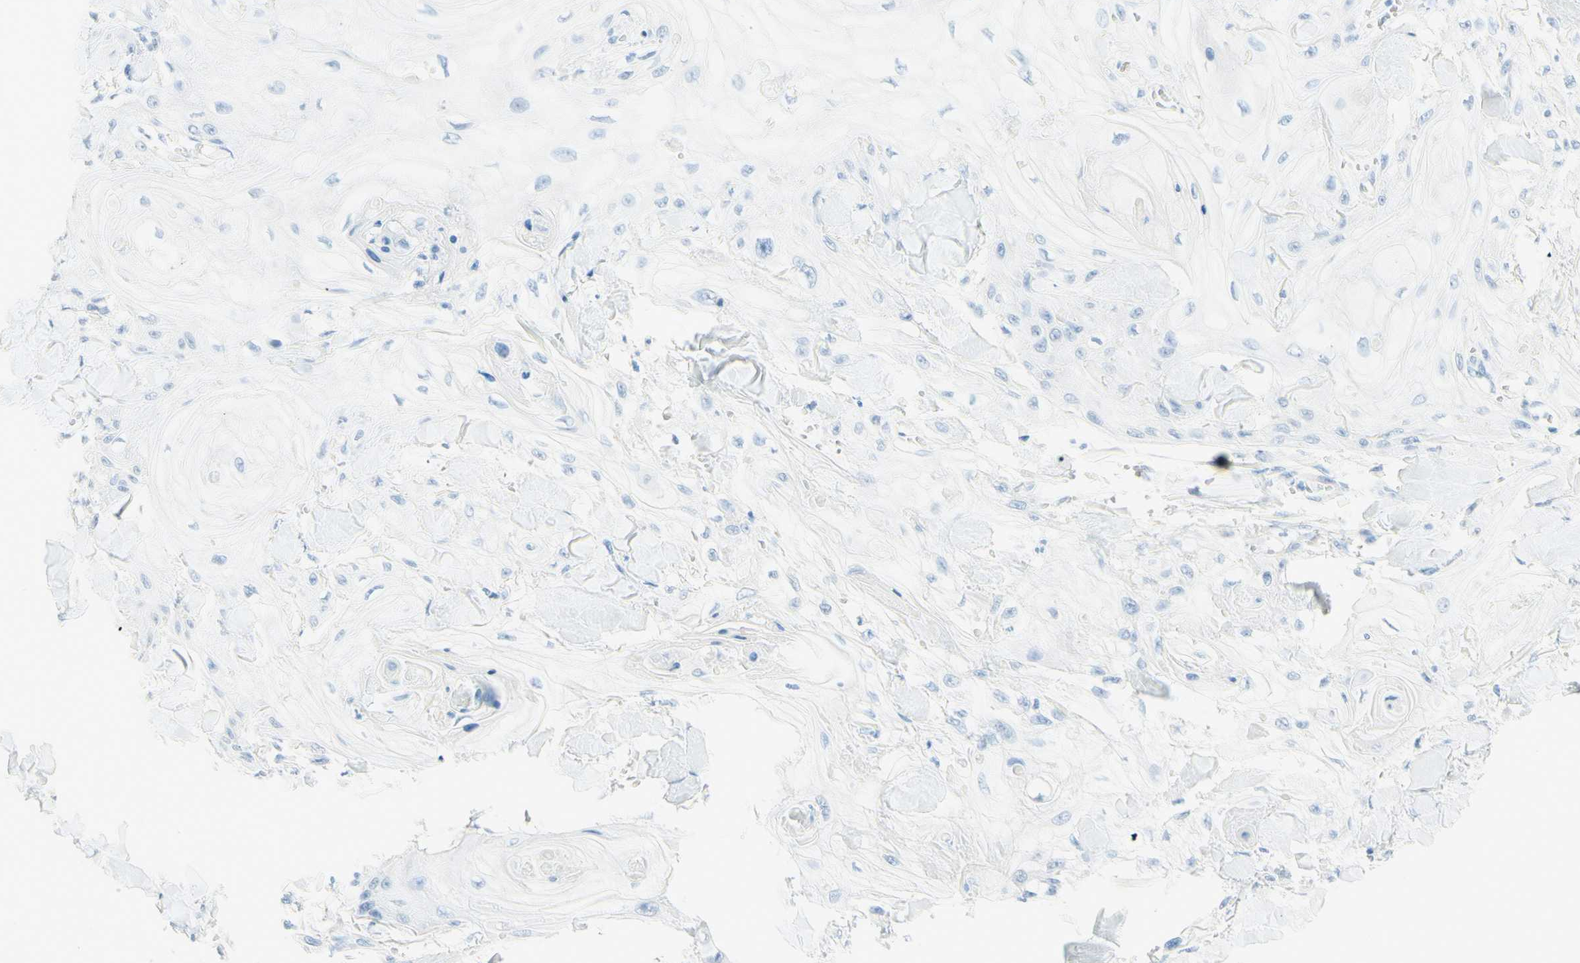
{"staining": {"intensity": "negative", "quantity": "none", "location": "none"}, "tissue": "skin cancer", "cell_type": "Tumor cells", "image_type": "cancer", "snomed": [{"axis": "morphology", "description": "Squamous cell carcinoma, NOS"}, {"axis": "topography", "description": "Skin"}], "caption": "Histopathology image shows no protein staining in tumor cells of skin cancer (squamous cell carcinoma) tissue.", "gene": "TMEM132D", "patient": {"sex": "male", "age": 74}}